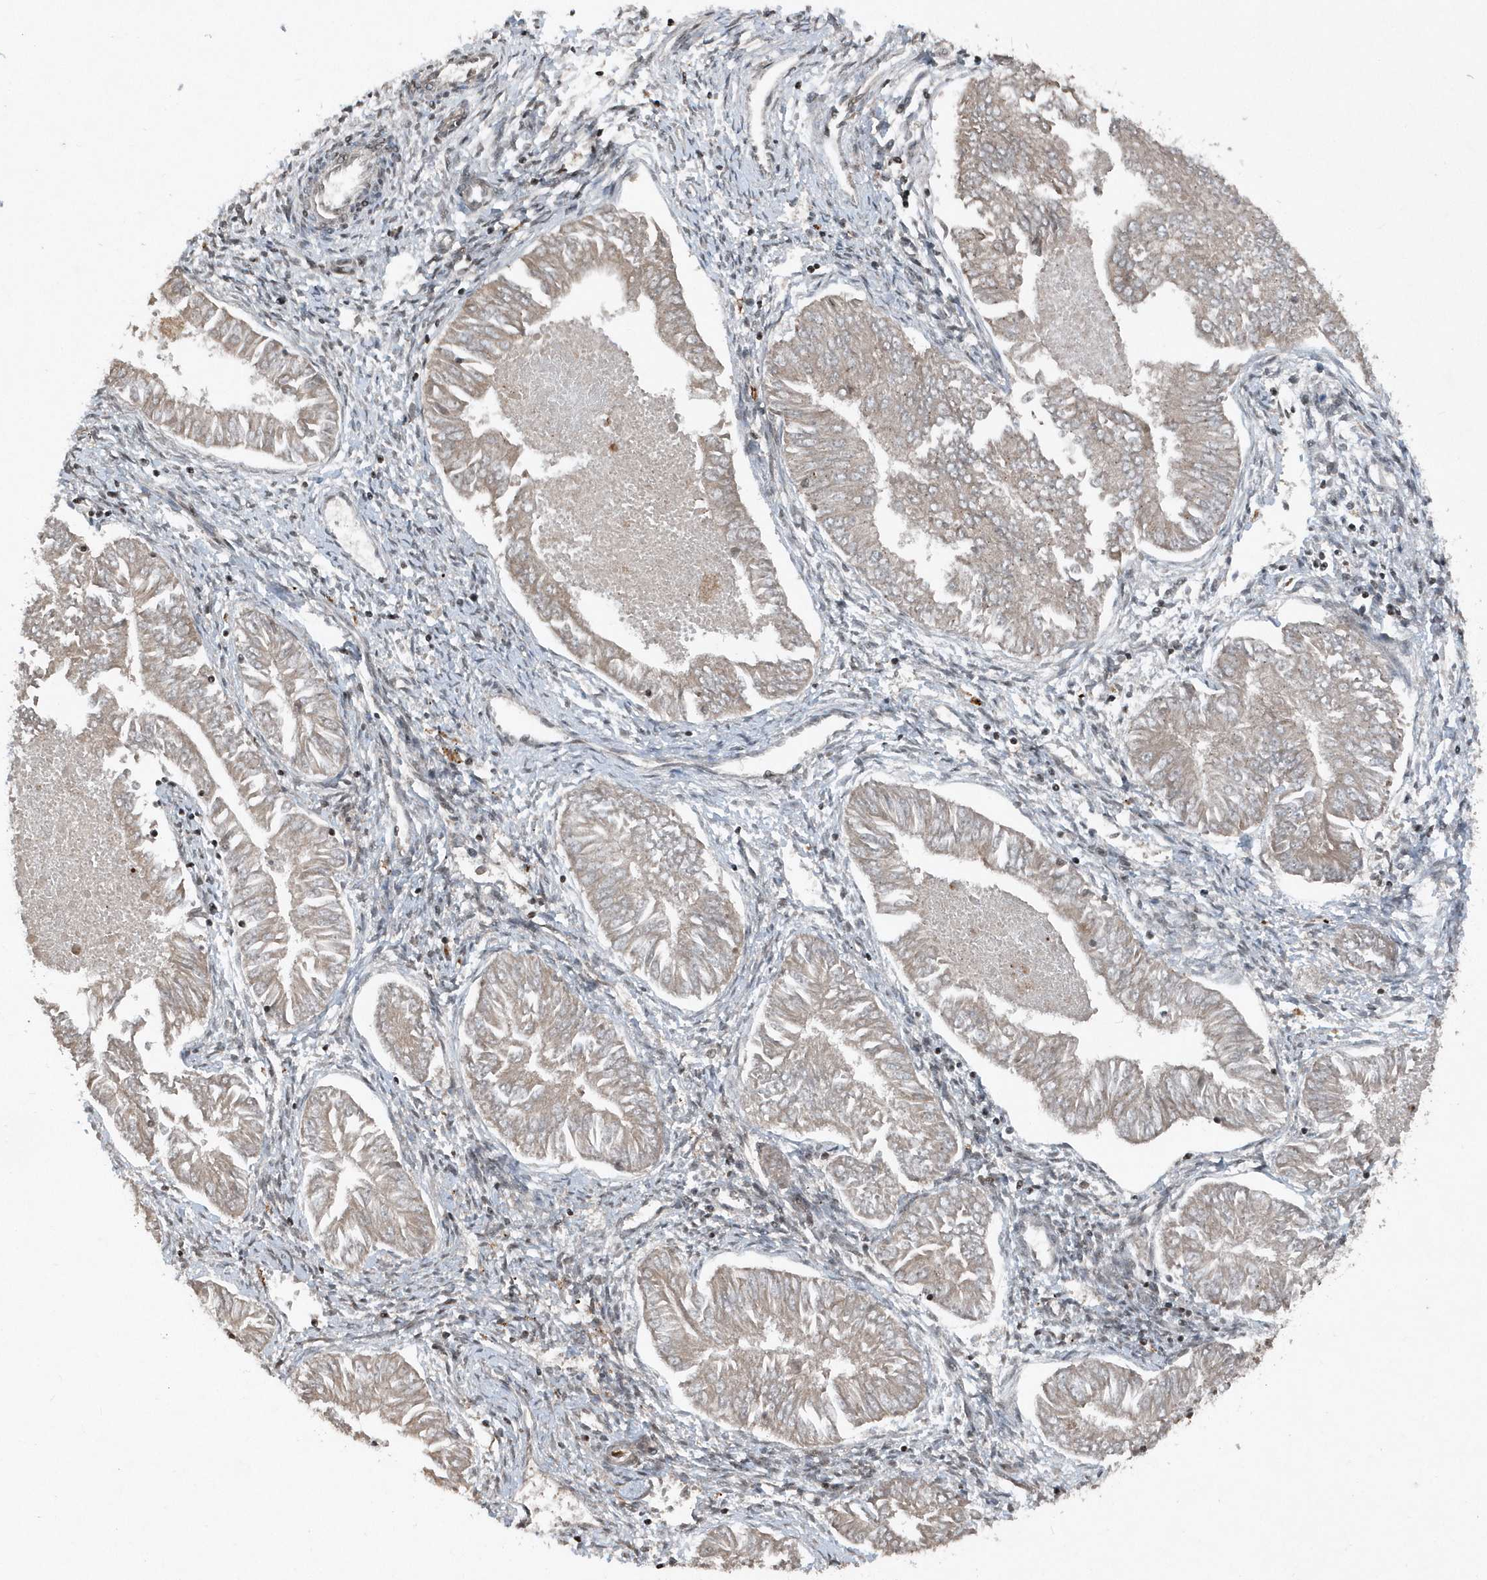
{"staining": {"intensity": "negative", "quantity": "none", "location": "none"}, "tissue": "endometrial cancer", "cell_type": "Tumor cells", "image_type": "cancer", "snomed": [{"axis": "morphology", "description": "Adenocarcinoma, NOS"}, {"axis": "topography", "description": "Endometrium"}], "caption": "Immunohistochemistry histopathology image of human endometrial adenocarcinoma stained for a protein (brown), which shows no expression in tumor cells.", "gene": "EIF2B1", "patient": {"sex": "female", "age": 53}}